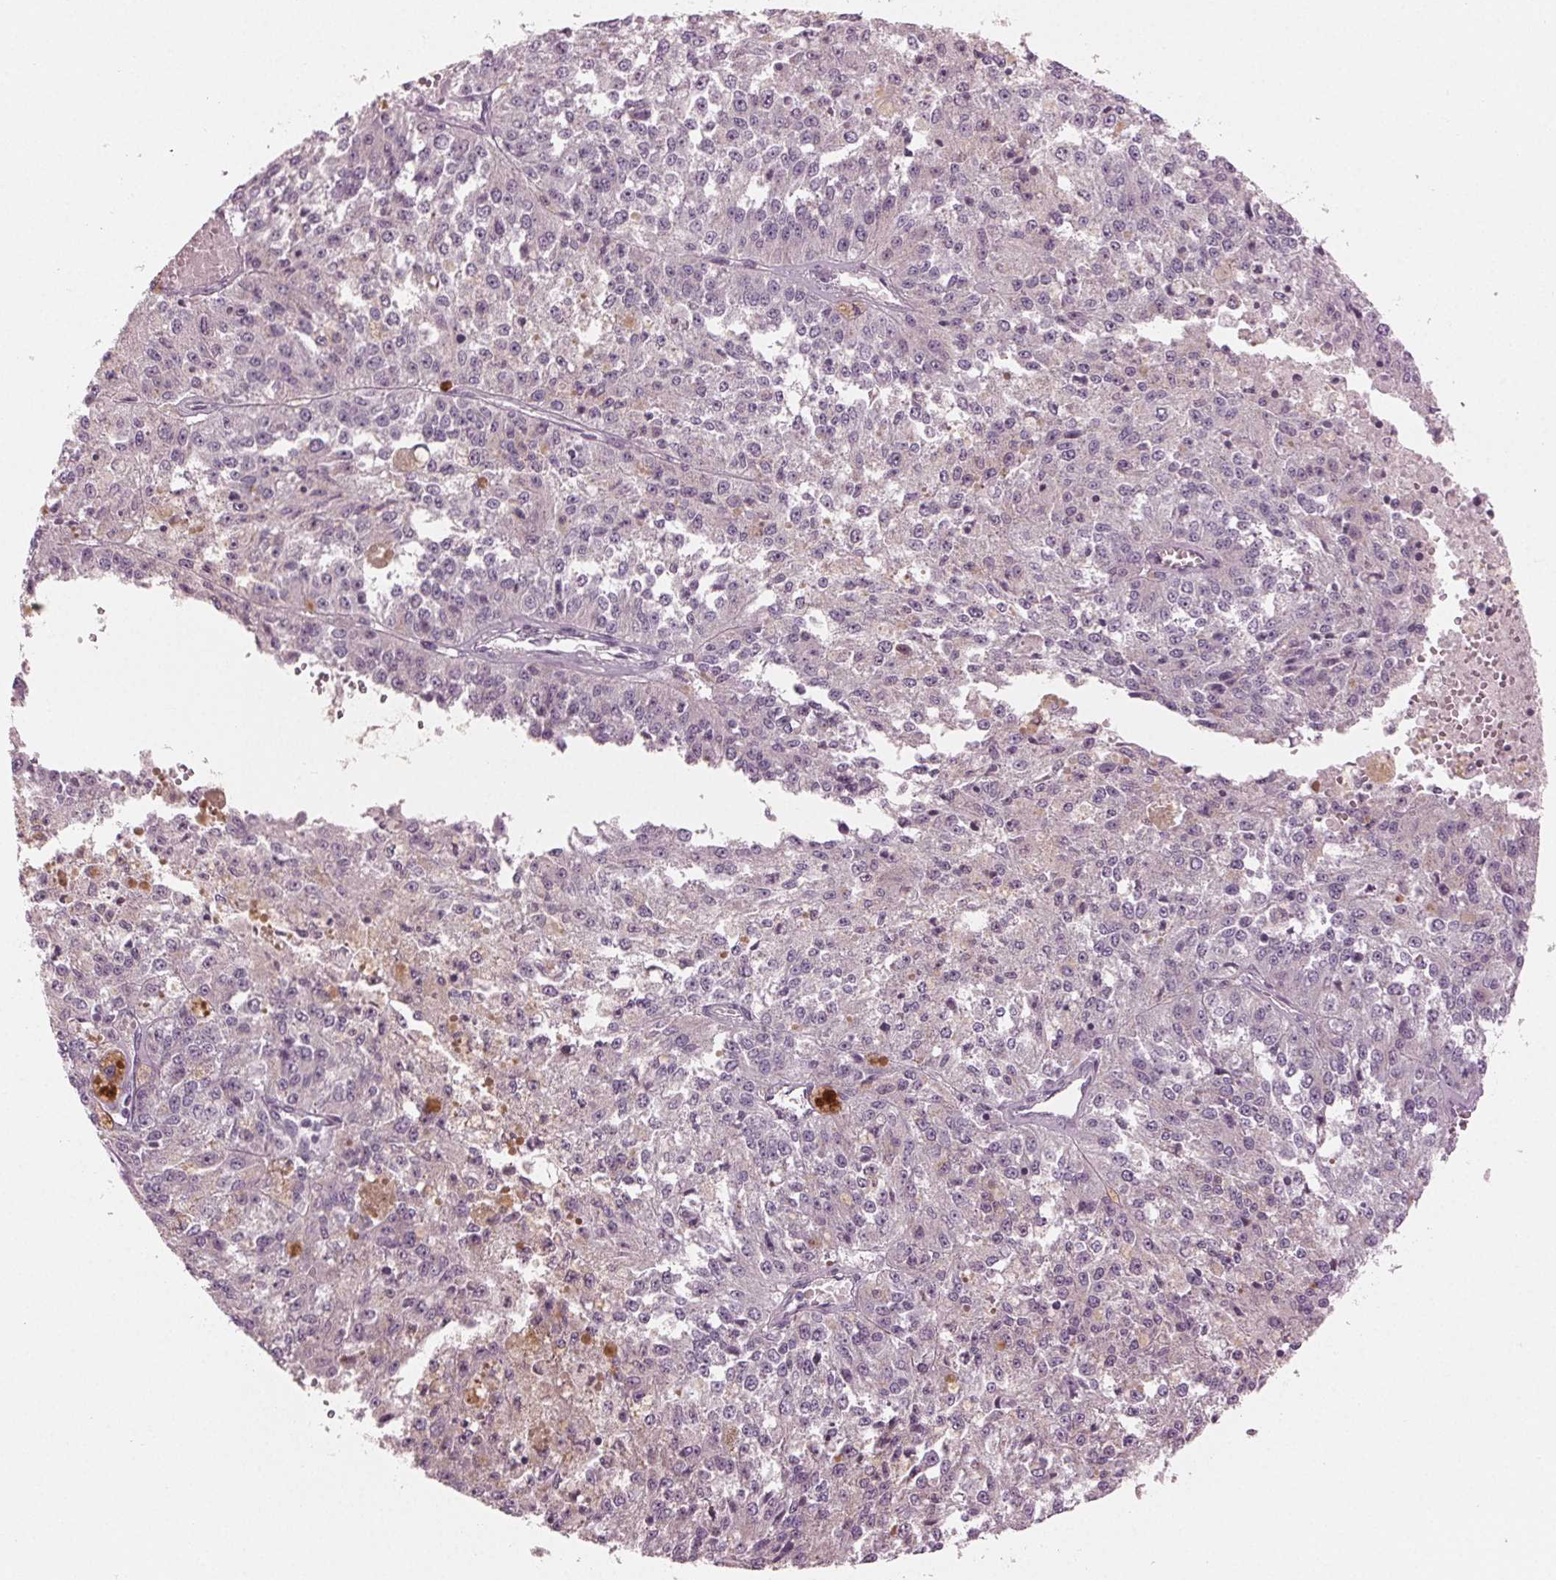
{"staining": {"intensity": "negative", "quantity": "none", "location": "none"}, "tissue": "melanoma", "cell_type": "Tumor cells", "image_type": "cancer", "snomed": [{"axis": "morphology", "description": "Malignant melanoma, Metastatic site"}, {"axis": "topography", "description": "Lymph node"}], "caption": "Photomicrograph shows no significant protein staining in tumor cells of malignant melanoma (metastatic site).", "gene": "PRAP1", "patient": {"sex": "female", "age": 64}}